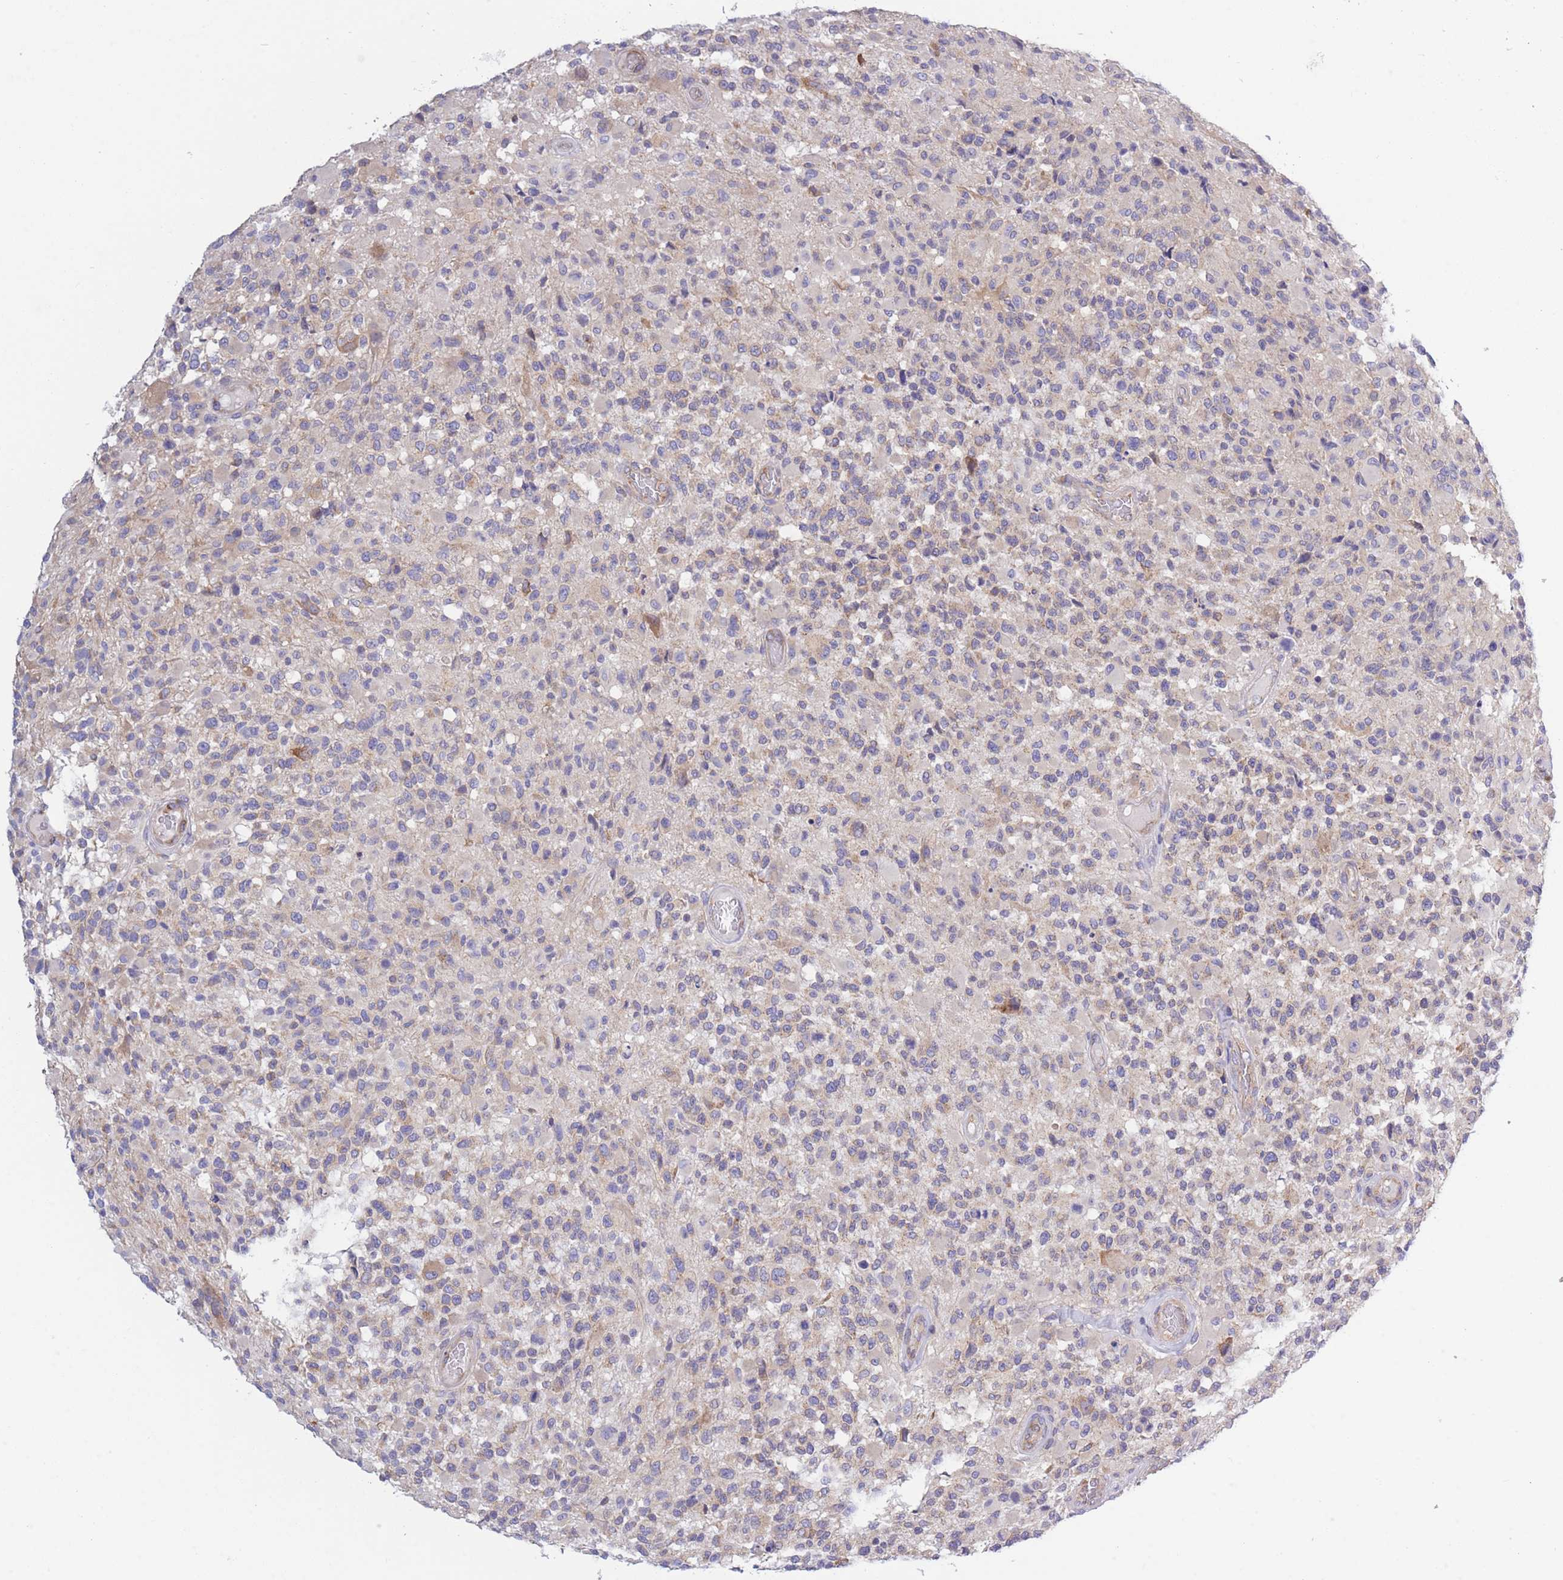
{"staining": {"intensity": "moderate", "quantity": "<25%", "location": "cytoplasmic/membranous"}, "tissue": "glioma", "cell_type": "Tumor cells", "image_type": "cancer", "snomed": [{"axis": "morphology", "description": "Glioma, malignant, High grade"}, {"axis": "morphology", "description": "Glioblastoma, NOS"}, {"axis": "topography", "description": "Brain"}], "caption": "Immunohistochemical staining of glioma demonstrates moderate cytoplasmic/membranous protein expression in approximately <25% of tumor cells.", "gene": "COPG2", "patient": {"sex": "male", "age": 60}}